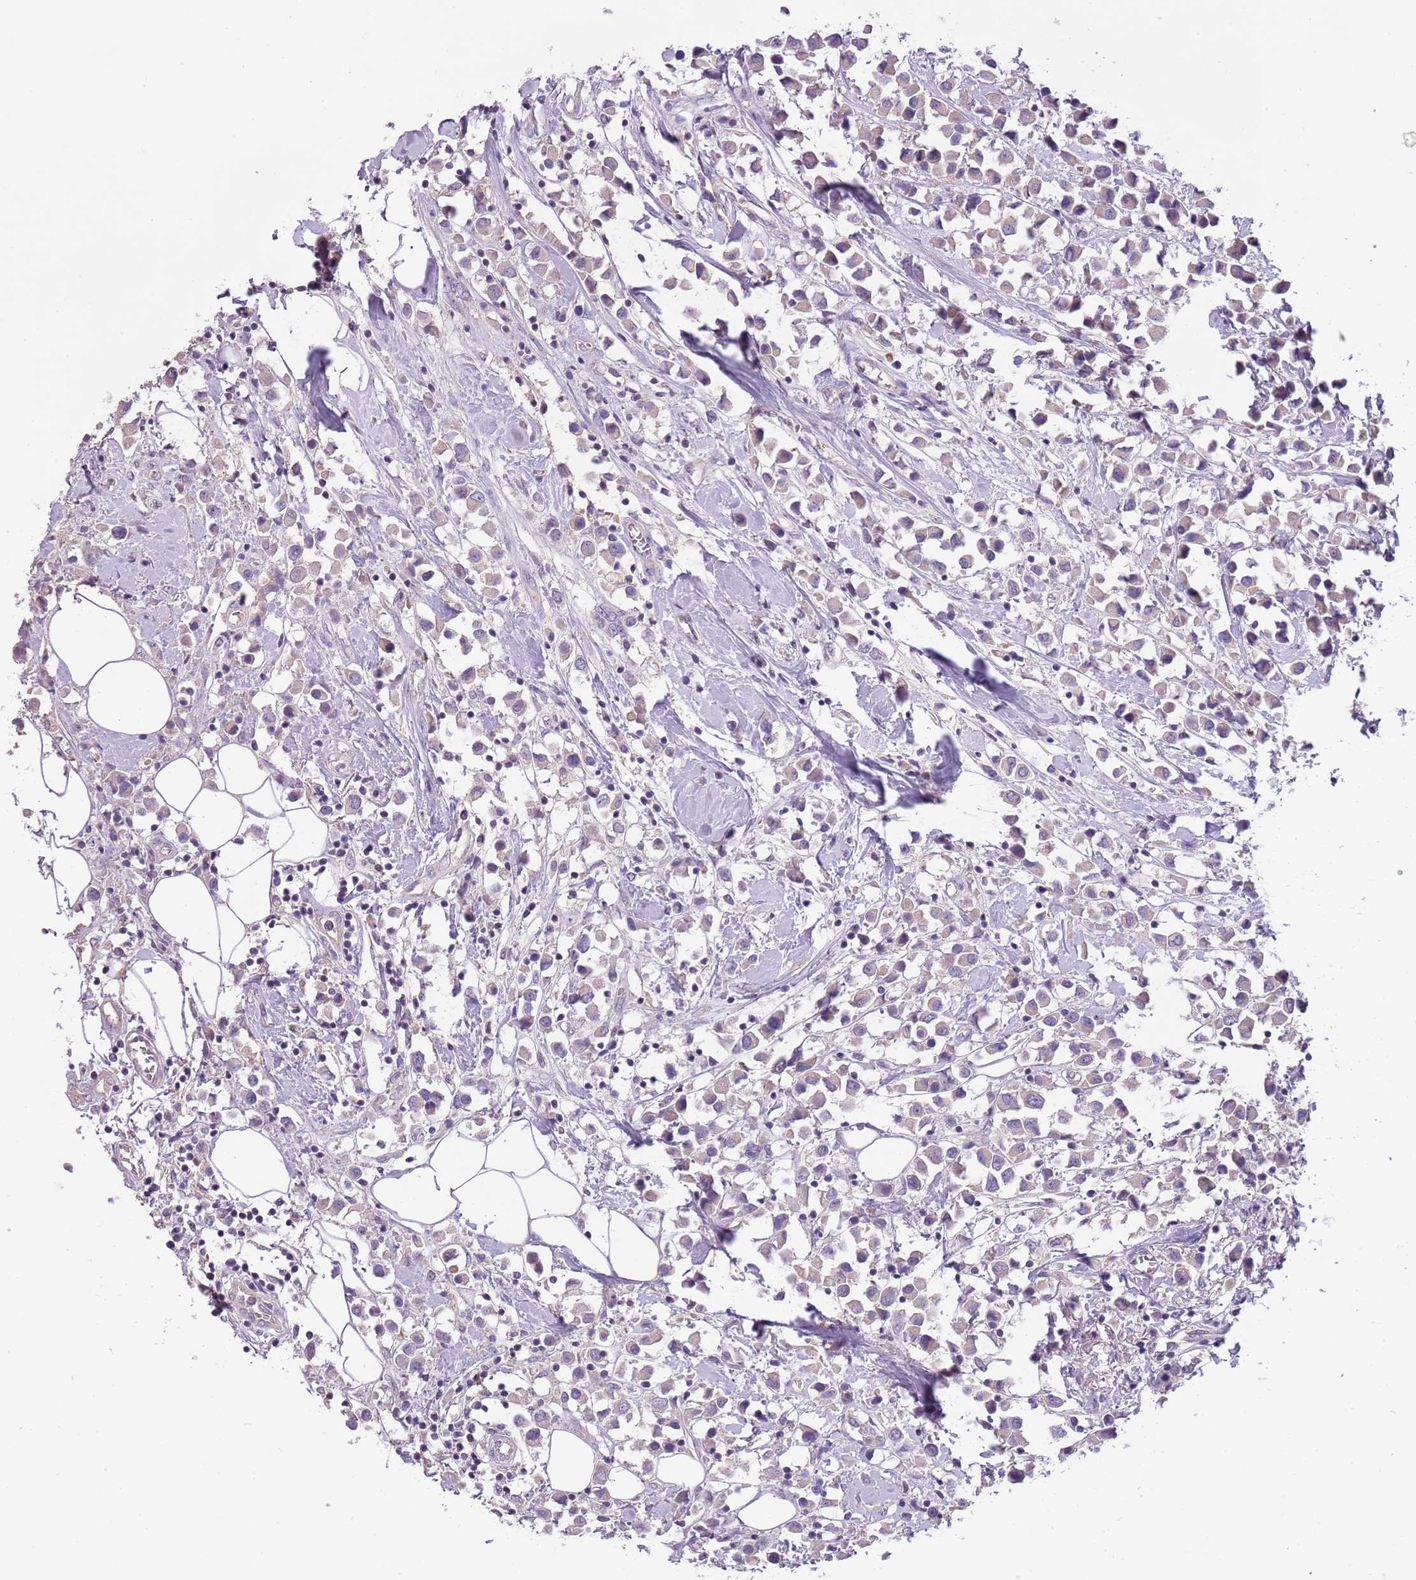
{"staining": {"intensity": "negative", "quantity": "none", "location": "none"}, "tissue": "breast cancer", "cell_type": "Tumor cells", "image_type": "cancer", "snomed": [{"axis": "morphology", "description": "Duct carcinoma"}, {"axis": "topography", "description": "Breast"}], "caption": "Immunohistochemistry (IHC) micrograph of neoplastic tissue: human invasive ductal carcinoma (breast) stained with DAB (3,3'-diaminobenzidine) reveals no significant protein staining in tumor cells.", "gene": "HES3", "patient": {"sex": "female", "age": 61}}